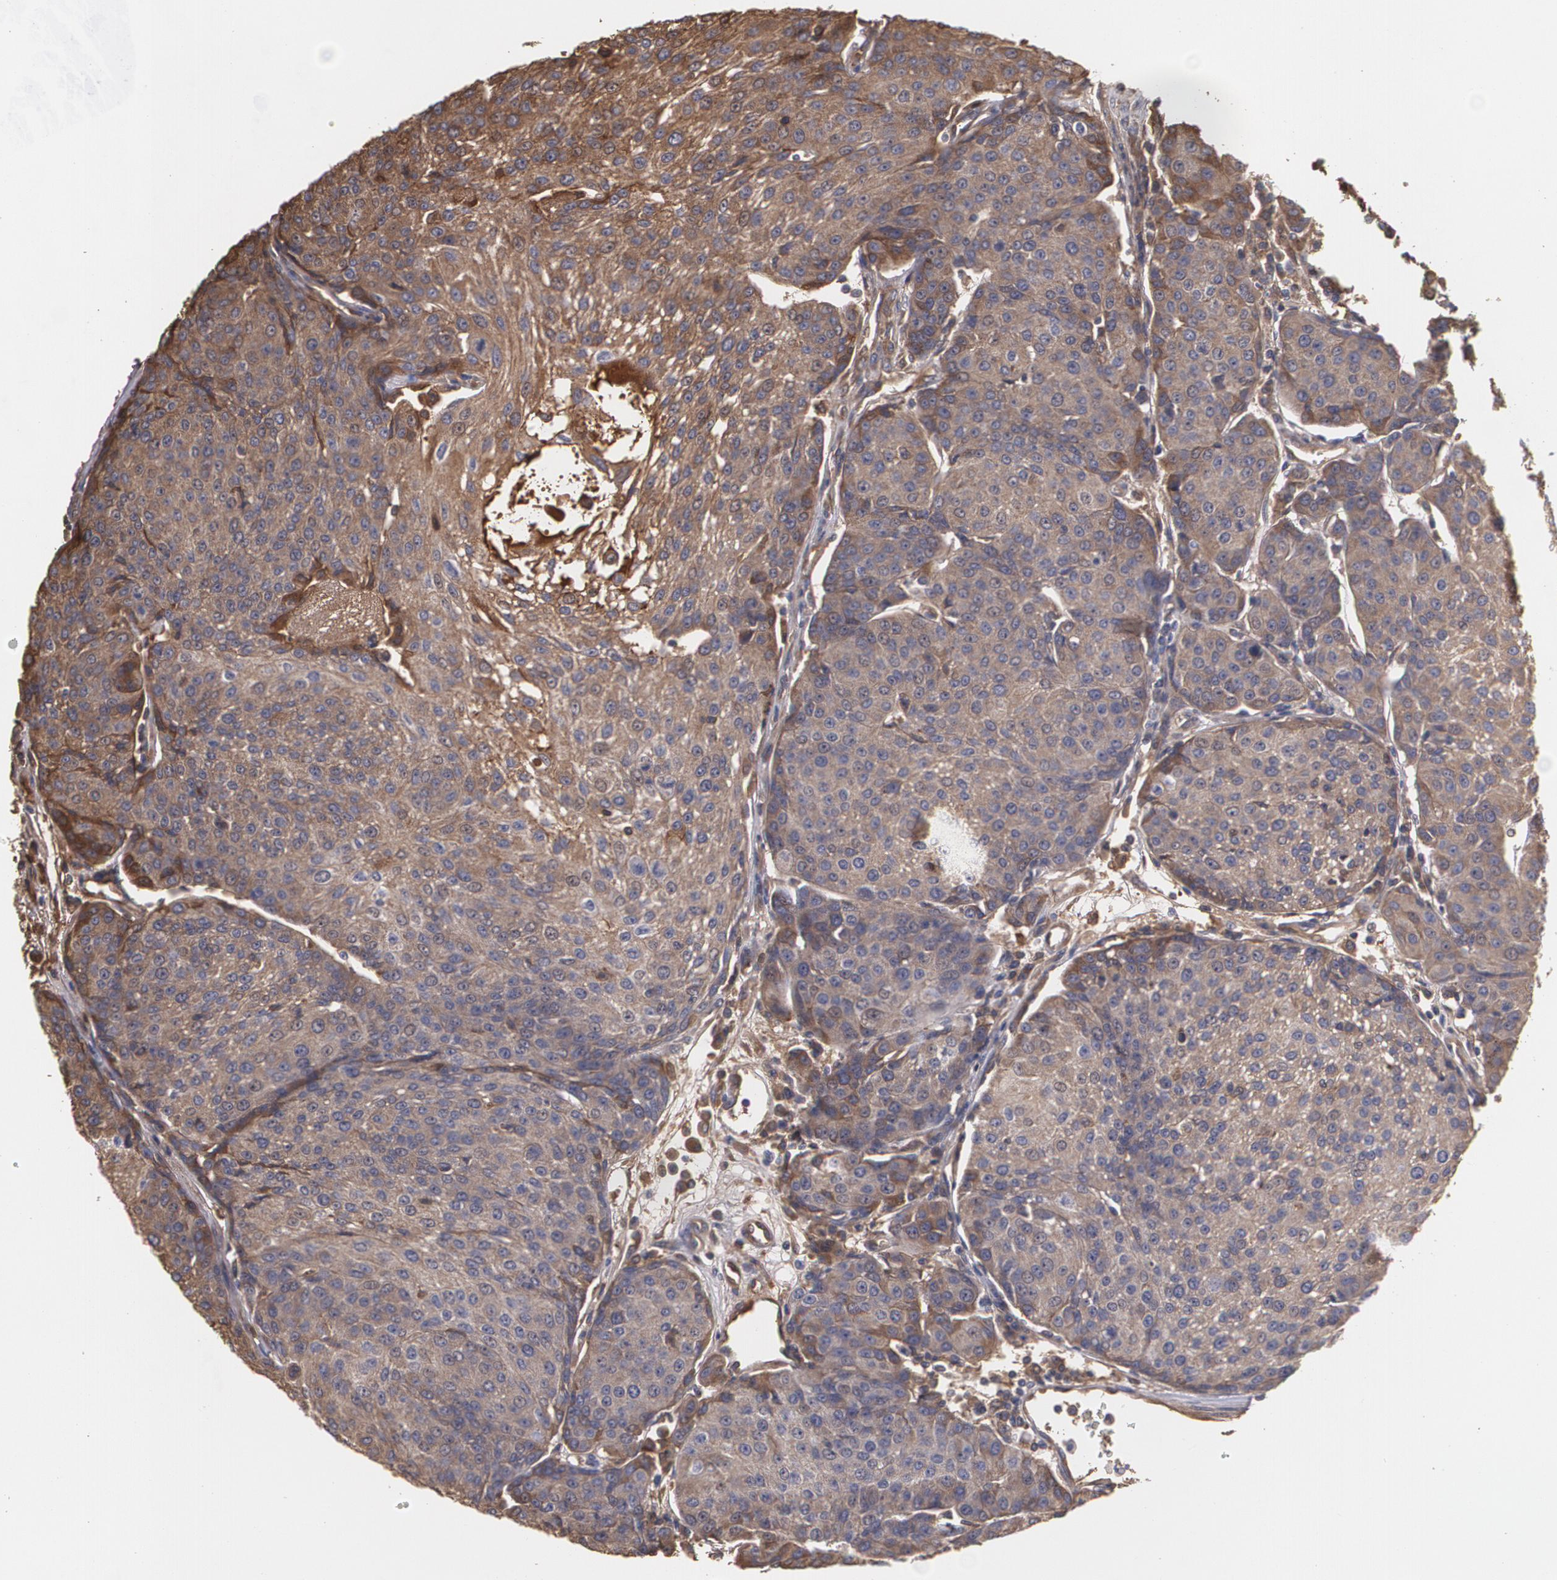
{"staining": {"intensity": "moderate", "quantity": ">75%", "location": "cytoplasmic/membranous"}, "tissue": "urothelial cancer", "cell_type": "Tumor cells", "image_type": "cancer", "snomed": [{"axis": "morphology", "description": "Urothelial carcinoma, High grade"}, {"axis": "topography", "description": "Urinary bladder"}], "caption": "Approximately >75% of tumor cells in human urothelial cancer show moderate cytoplasmic/membranous protein positivity as visualized by brown immunohistochemical staining.", "gene": "PON1", "patient": {"sex": "female", "age": 85}}